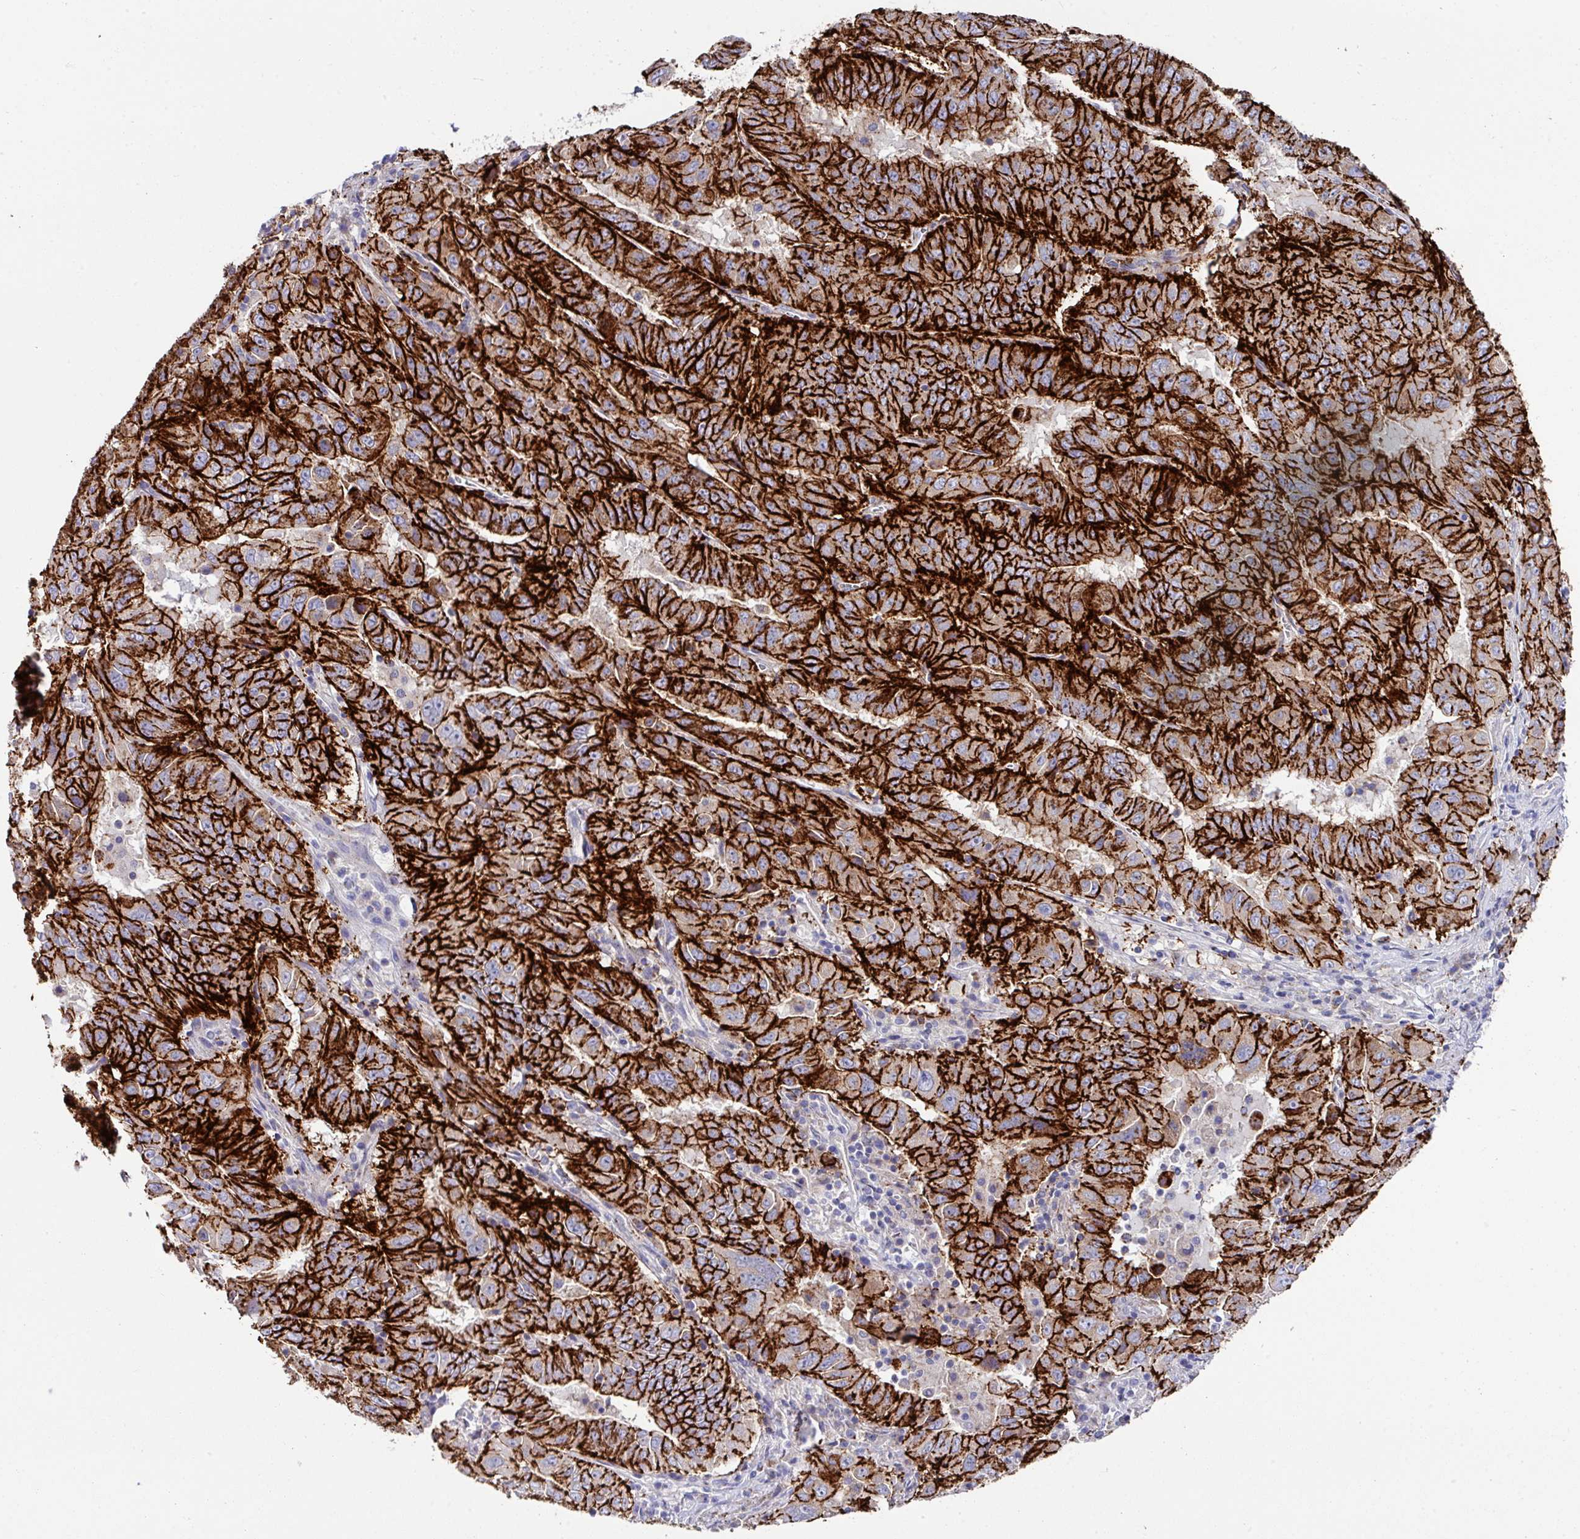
{"staining": {"intensity": "strong", "quantity": ">75%", "location": "cytoplasmic/membranous"}, "tissue": "pancreatic cancer", "cell_type": "Tumor cells", "image_type": "cancer", "snomed": [{"axis": "morphology", "description": "Adenocarcinoma, NOS"}, {"axis": "topography", "description": "Pancreas"}], "caption": "Protein expression analysis of adenocarcinoma (pancreatic) displays strong cytoplasmic/membranous expression in about >75% of tumor cells. The protein of interest is stained brown, and the nuclei are stained in blue (DAB IHC with brightfield microscopy, high magnification).", "gene": "CLDN1", "patient": {"sex": "male", "age": 63}}